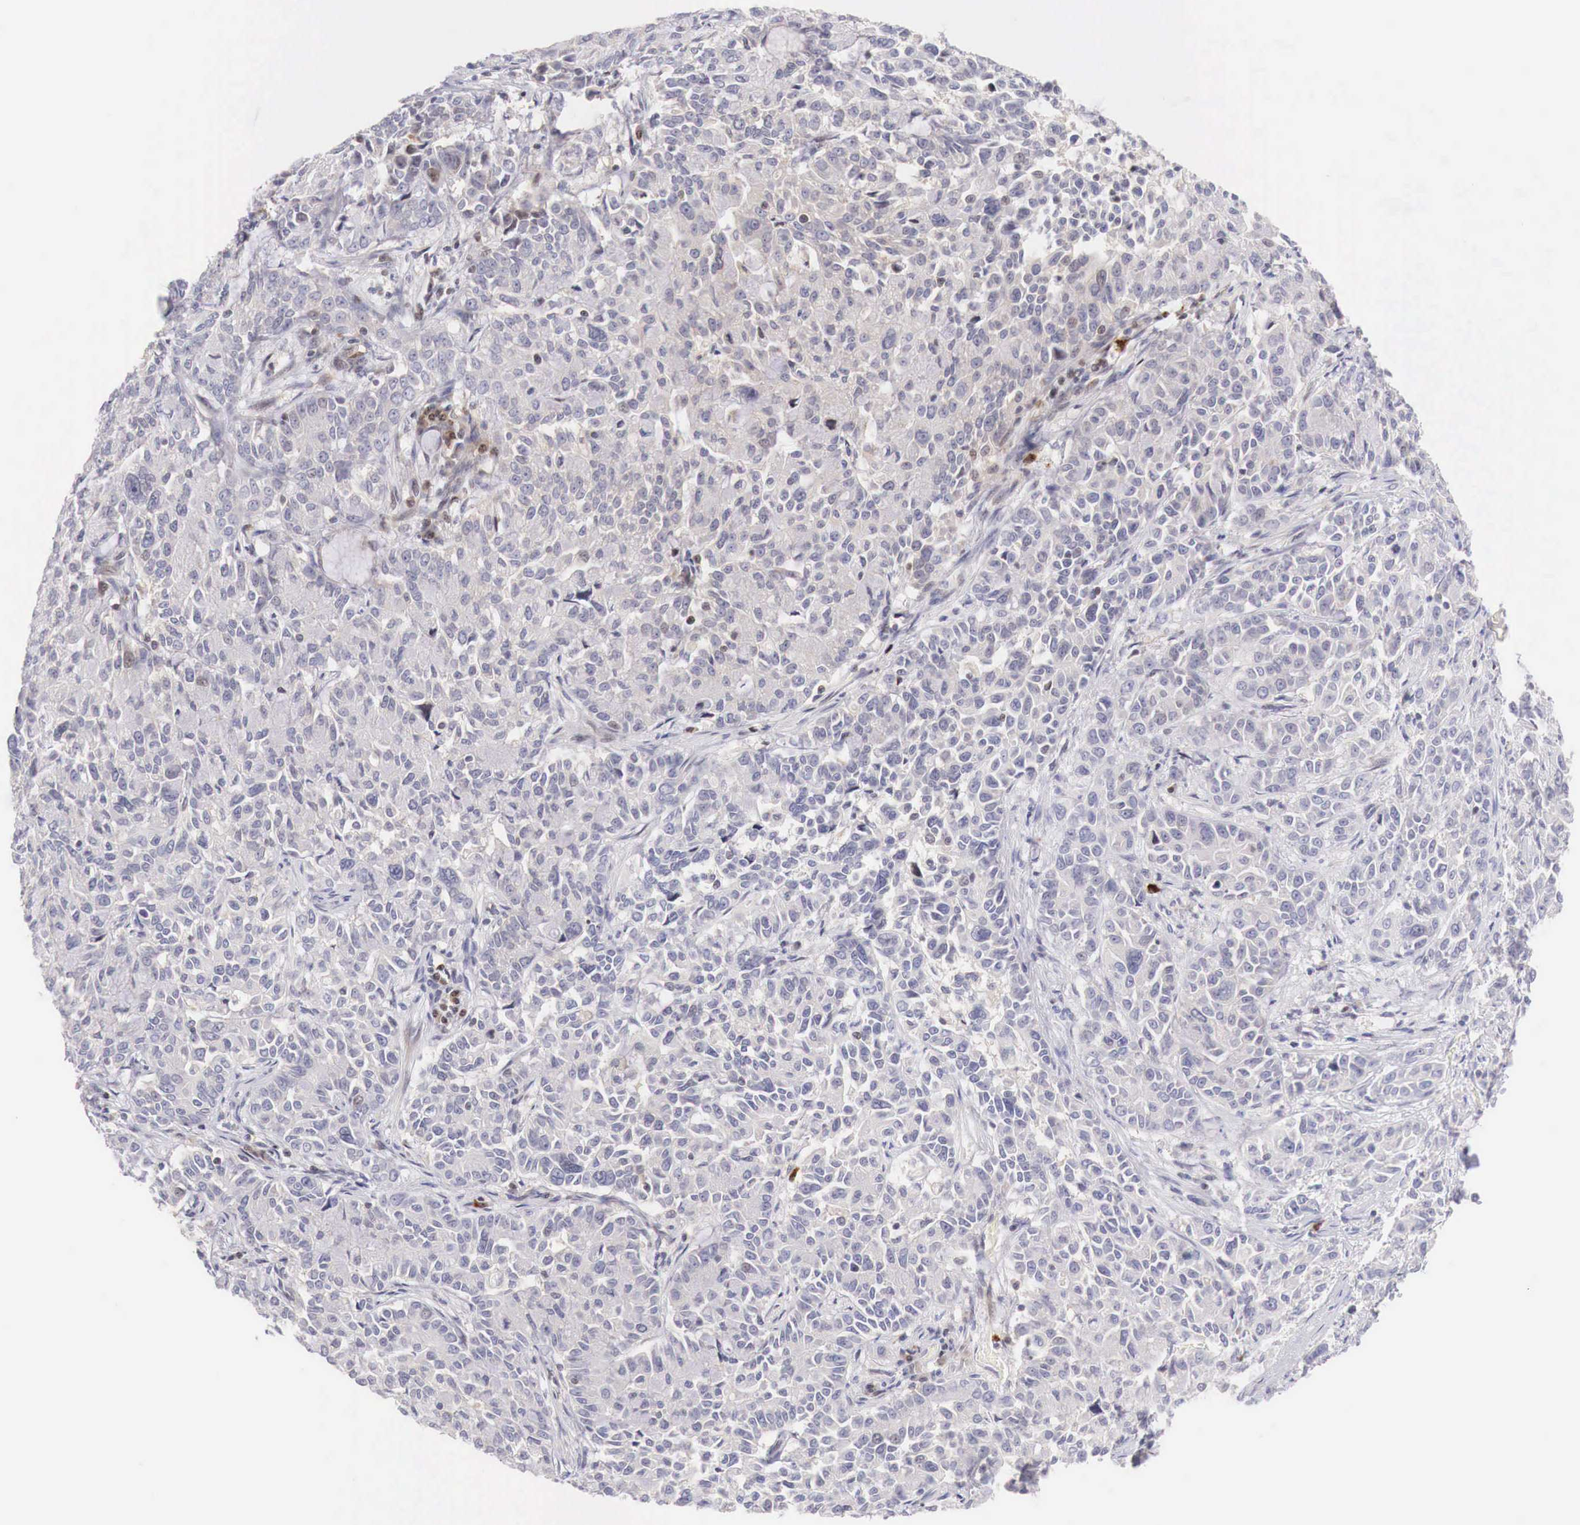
{"staining": {"intensity": "weak", "quantity": "<25%", "location": "nuclear"}, "tissue": "pancreatic cancer", "cell_type": "Tumor cells", "image_type": "cancer", "snomed": [{"axis": "morphology", "description": "Adenocarcinoma, NOS"}, {"axis": "topography", "description": "Pancreas"}], "caption": "An image of adenocarcinoma (pancreatic) stained for a protein displays no brown staining in tumor cells.", "gene": "CLCN5", "patient": {"sex": "female", "age": 52}}